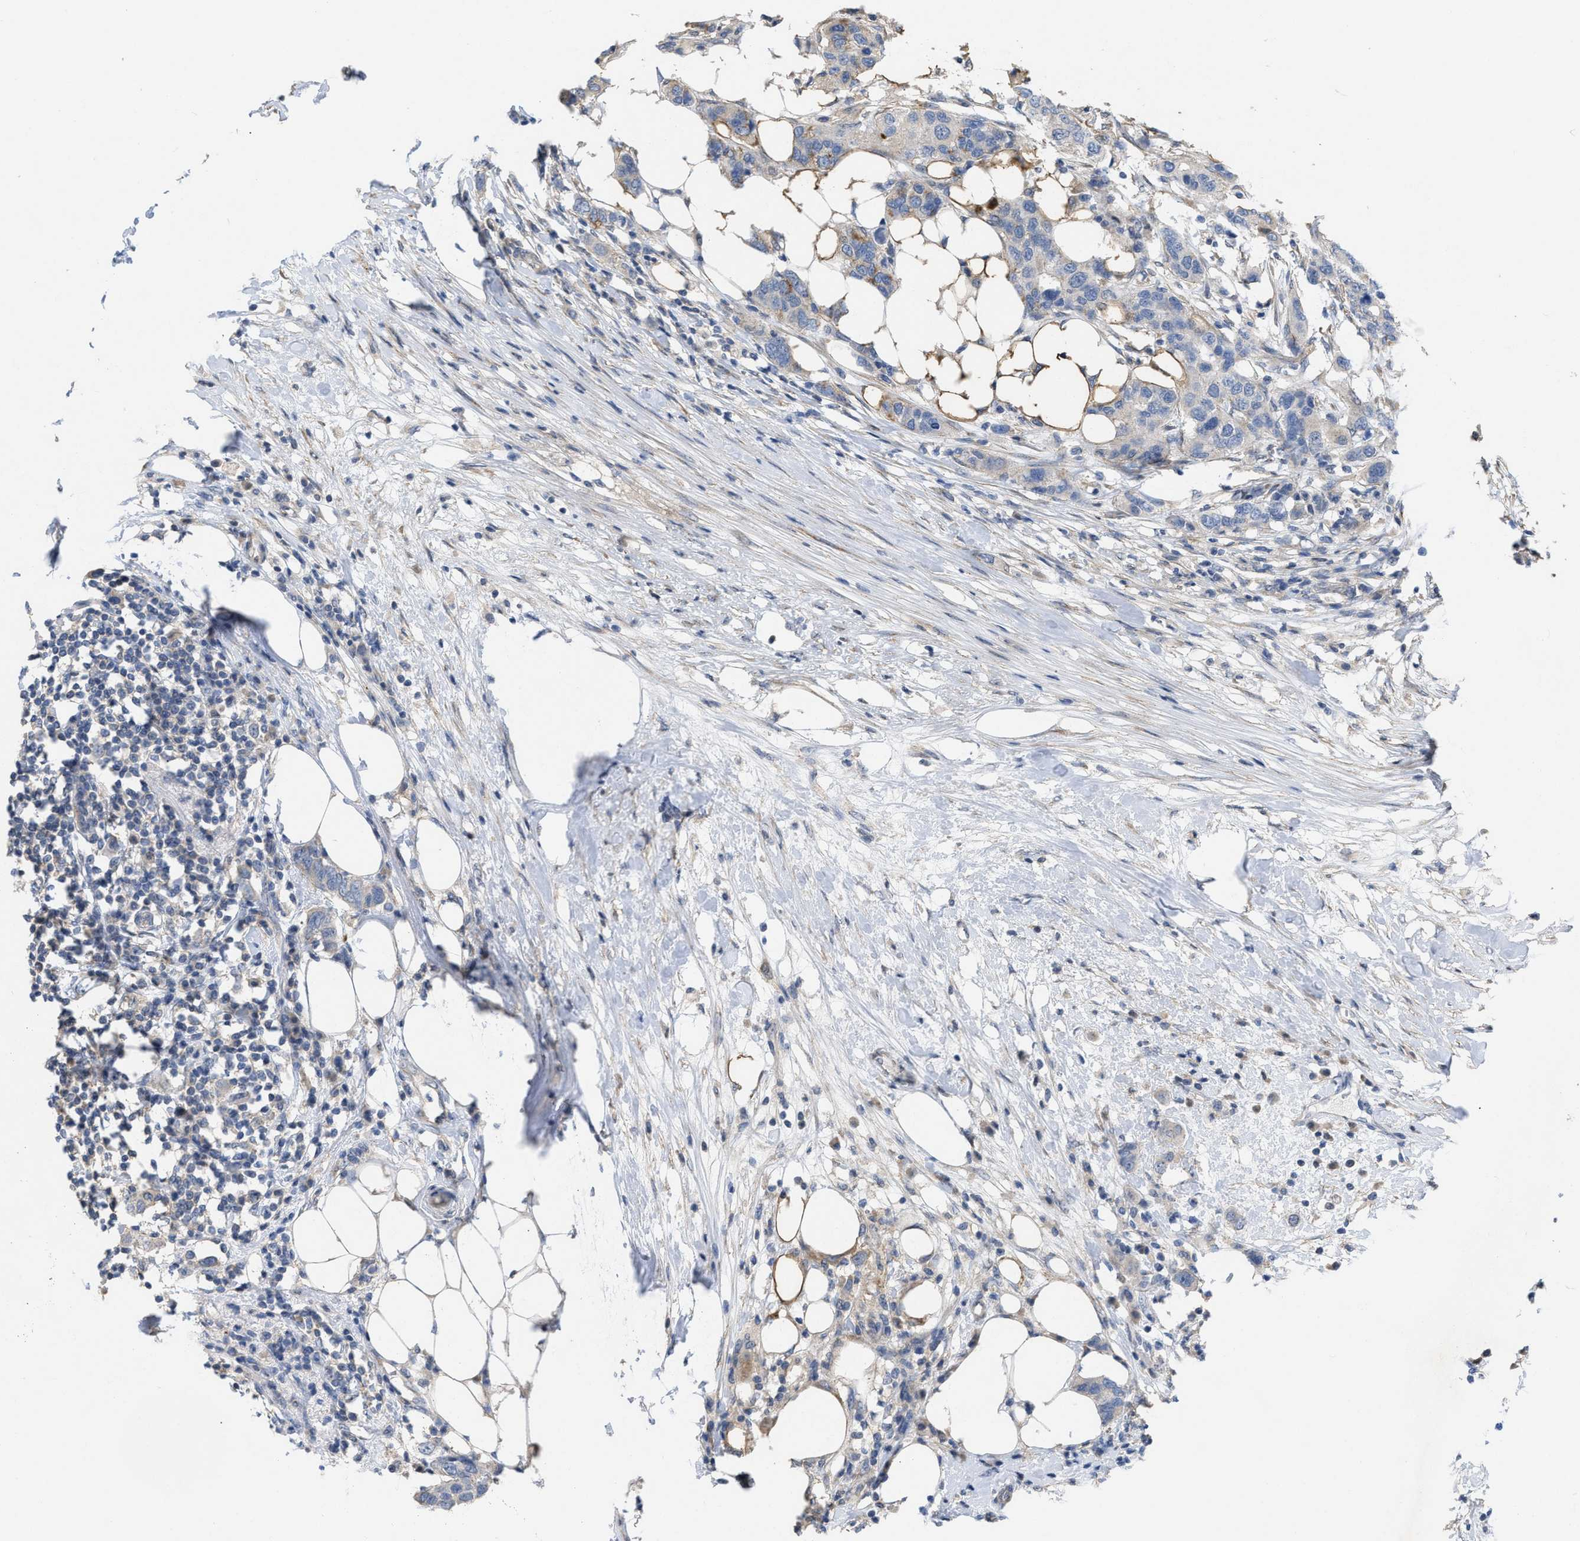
{"staining": {"intensity": "negative", "quantity": "none", "location": "none"}, "tissue": "breast cancer", "cell_type": "Tumor cells", "image_type": "cancer", "snomed": [{"axis": "morphology", "description": "Duct carcinoma"}, {"axis": "topography", "description": "Breast"}], "caption": "Breast intraductal carcinoma was stained to show a protein in brown. There is no significant staining in tumor cells.", "gene": "TMEM131", "patient": {"sex": "female", "age": 50}}